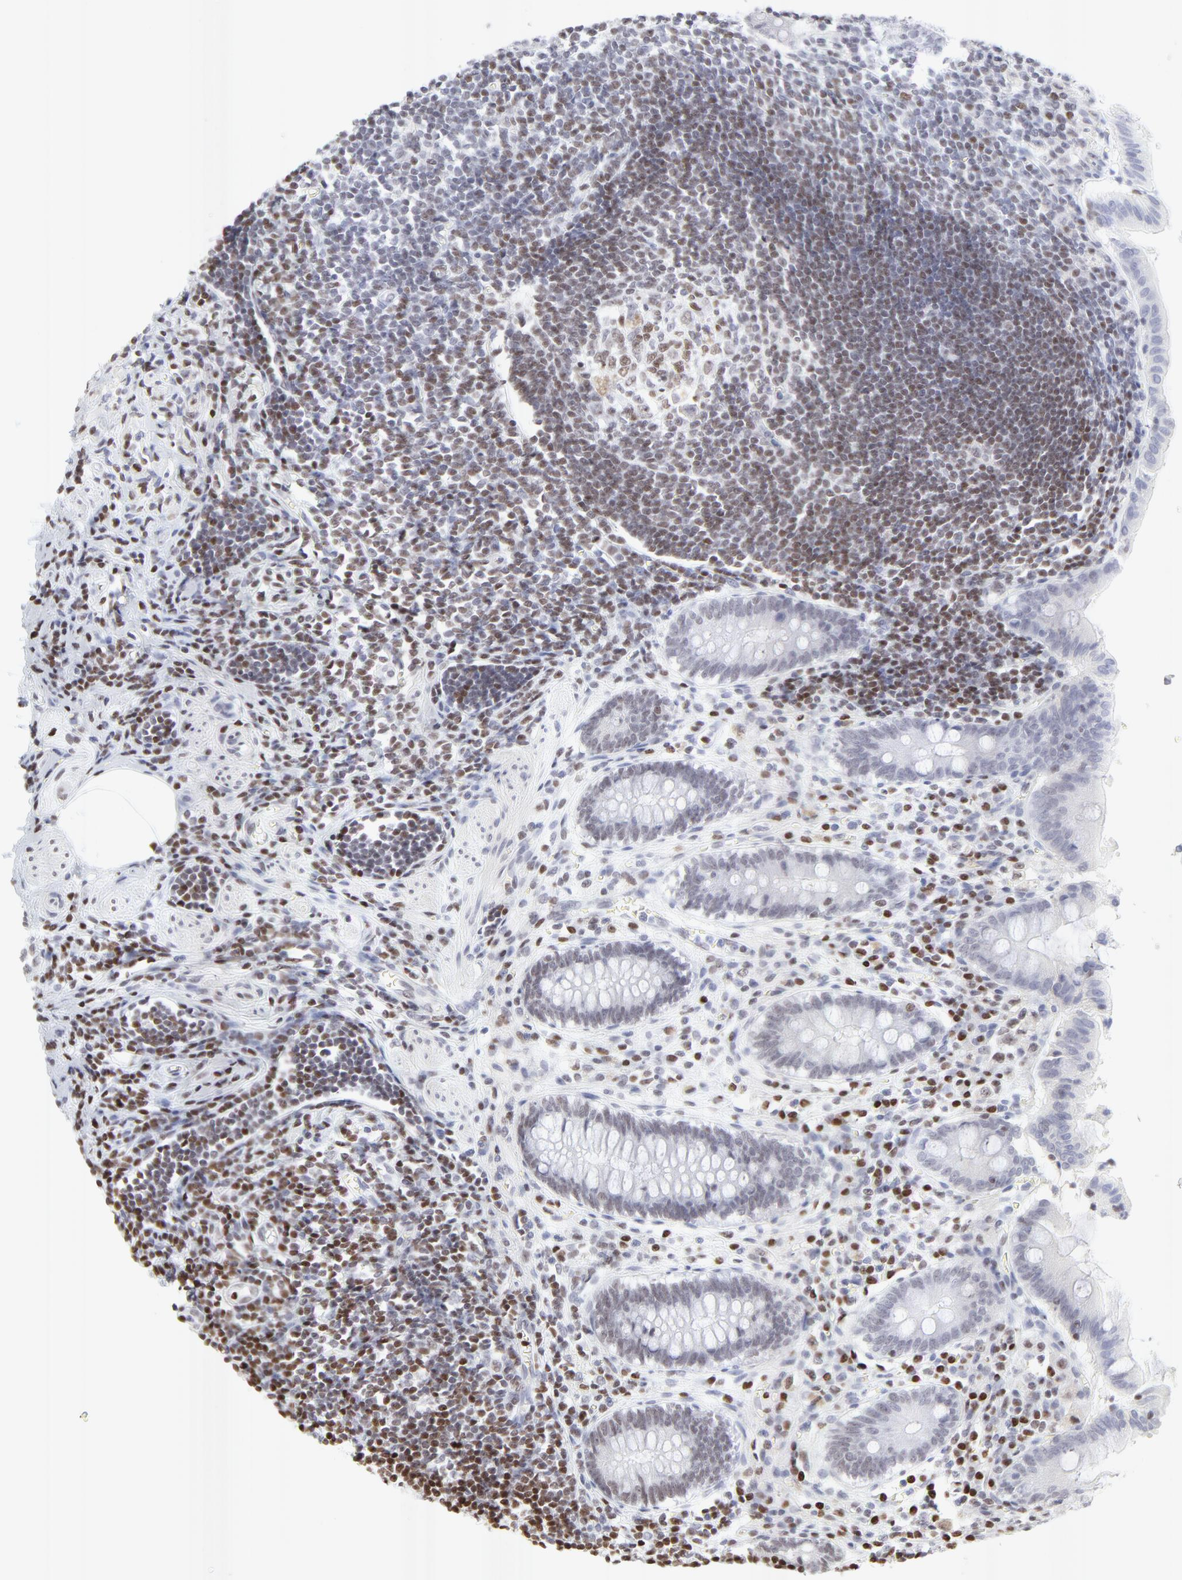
{"staining": {"intensity": "weak", "quantity": "25%-75%", "location": "nuclear"}, "tissue": "appendix", "cell_type": "Glandular cells", "image_type": "normal", "snomed": [{"axis": "morphology", "description": "Normal tissue, NOS"}, {"axis": "topography", "description": "Appendix"}], "caption": "A brown stain labels weak nuclear expression of a protein in glandular cells of unremarkable human appendix.", "gene": "PARP1", "patient": {"sex": "female", "age": 50}}